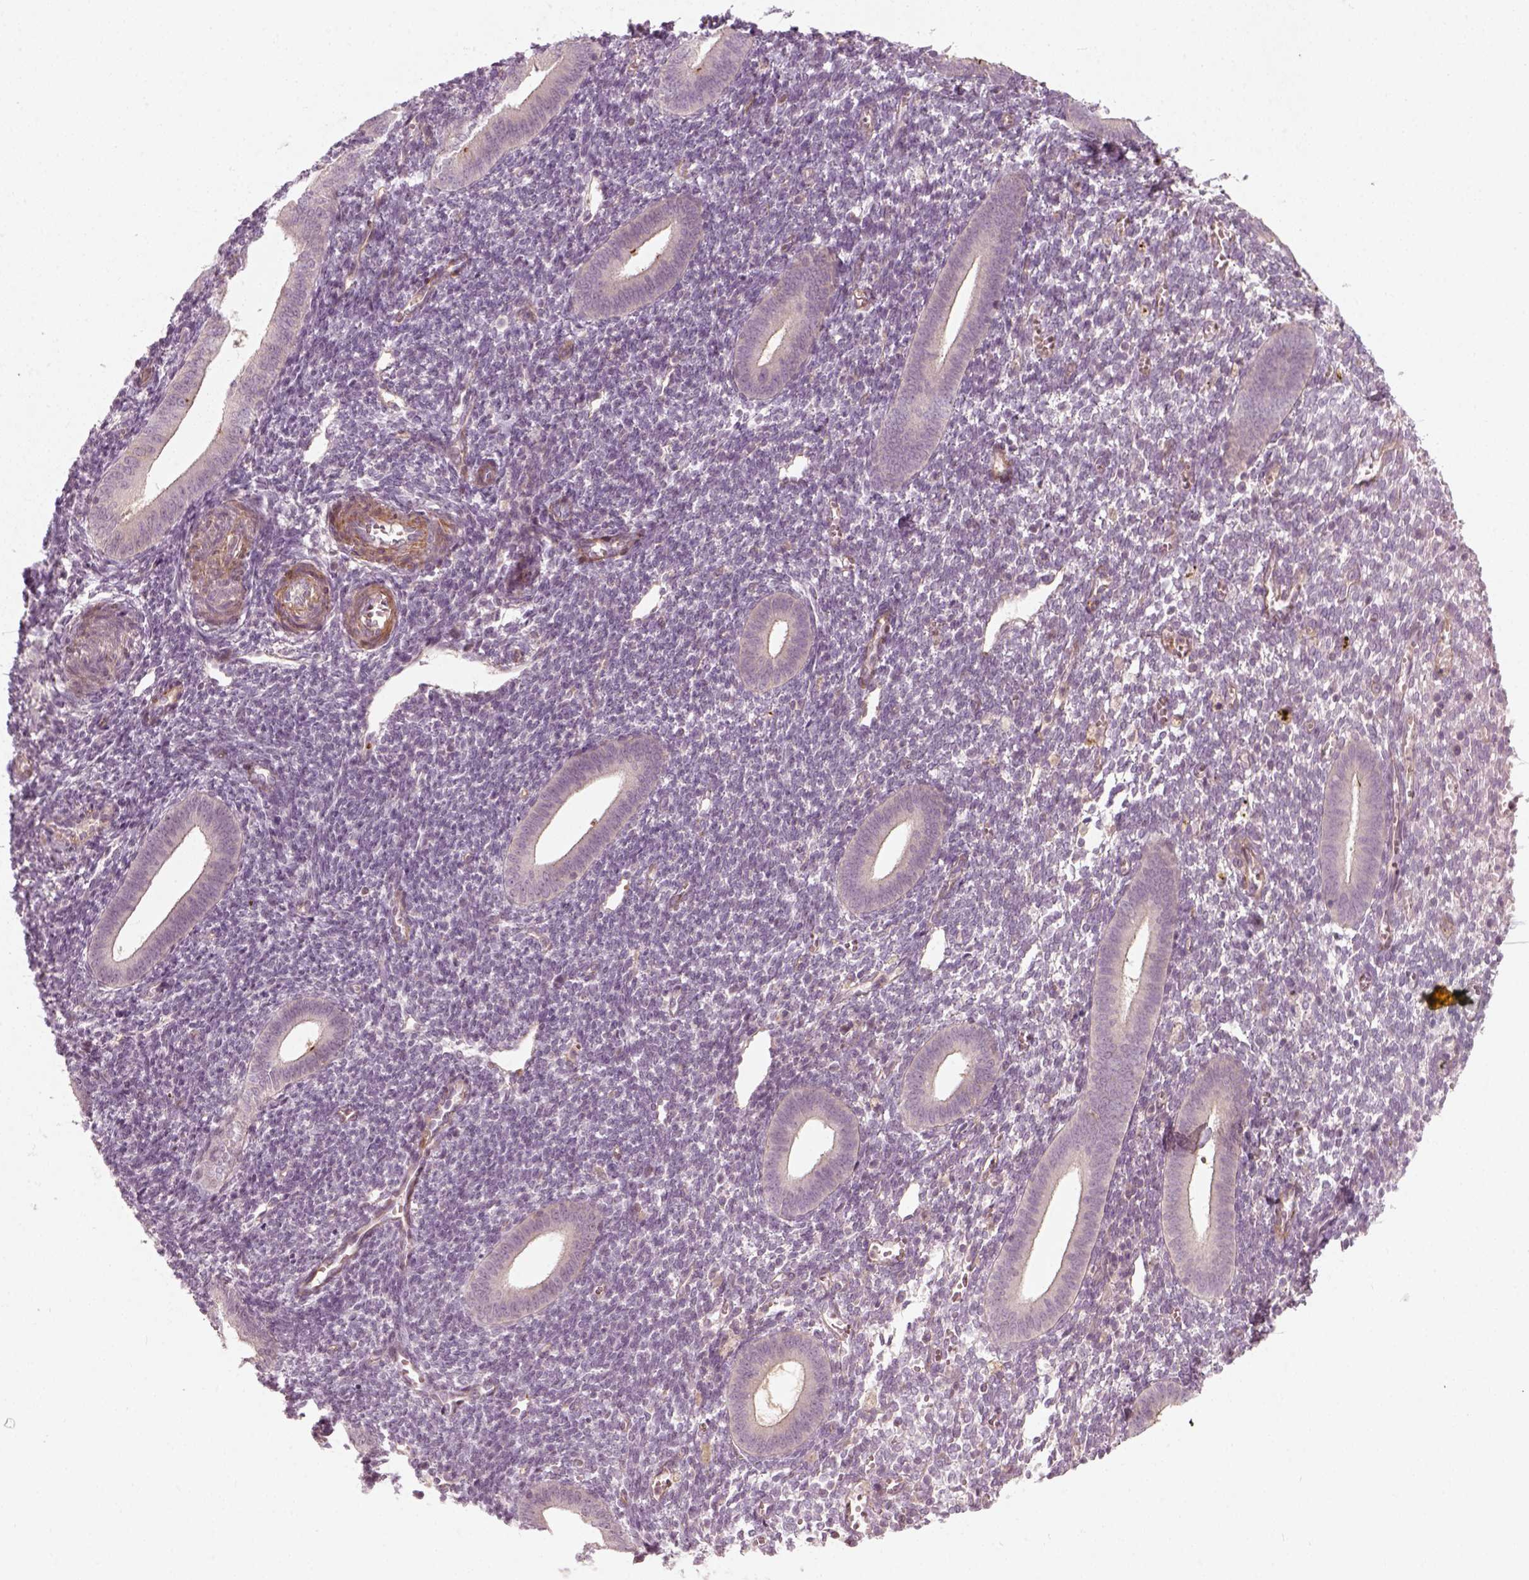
{"staining": {"intensity": "negative", "quantity": "none", "location": "none"}, "tissue": "endometrium", "cell_type": "Cells in endometrial stroma", "image_type": "normal", "snomed": [{"axis": "morphology", "description": "Normal tissue, NOS"}, {"axis": "topography", "description": "Endometrium"}], "caption": "Human endometrium stained for a protein using IHC demonstrates no staining in cells in endometrial stroma.", "gene": "DNASE1L1", "patient": {"sex": "female", "age": 25}}